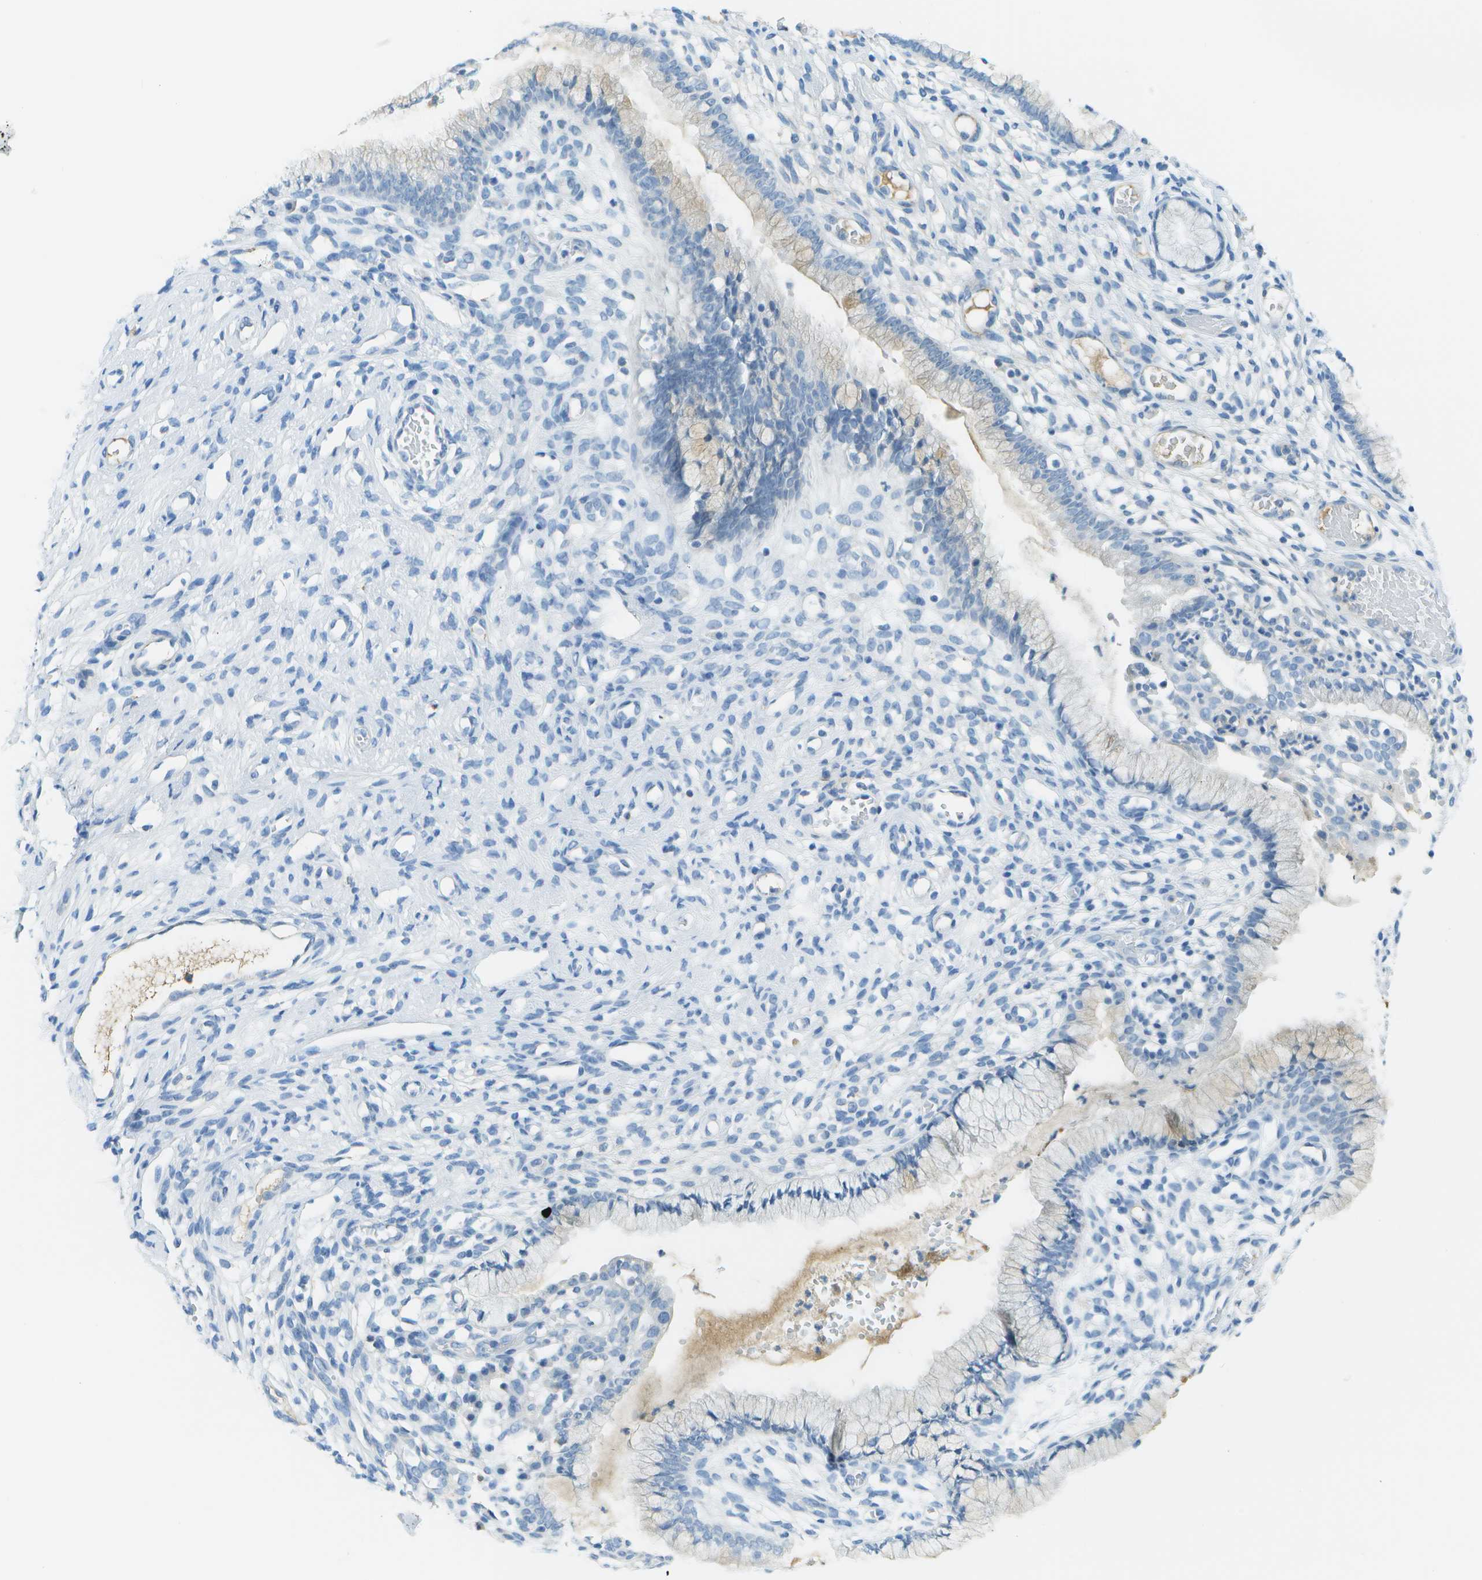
{"staining": {"intensity": "negative", "quantity": "none", "location": "none"}, "tissue": "cervix", "cell_type": "Glandular cells", "image_type": "normal", "snomed": [{"axis": "morphology", "description": "Normal tissue, NOS"}, {"axis": "topography", "description": "Cervix"}], "caption": "The immunohistochemistry histopathology image has no significant staining in glandular cells of cervix. The staining is performed using DAB (3,3'-diaminobenzidine) brown chromogen with nuclei counter-stained in using hematoxylin.", "gene": "C1S", "patient": {"sex": "female", "age": 65}}